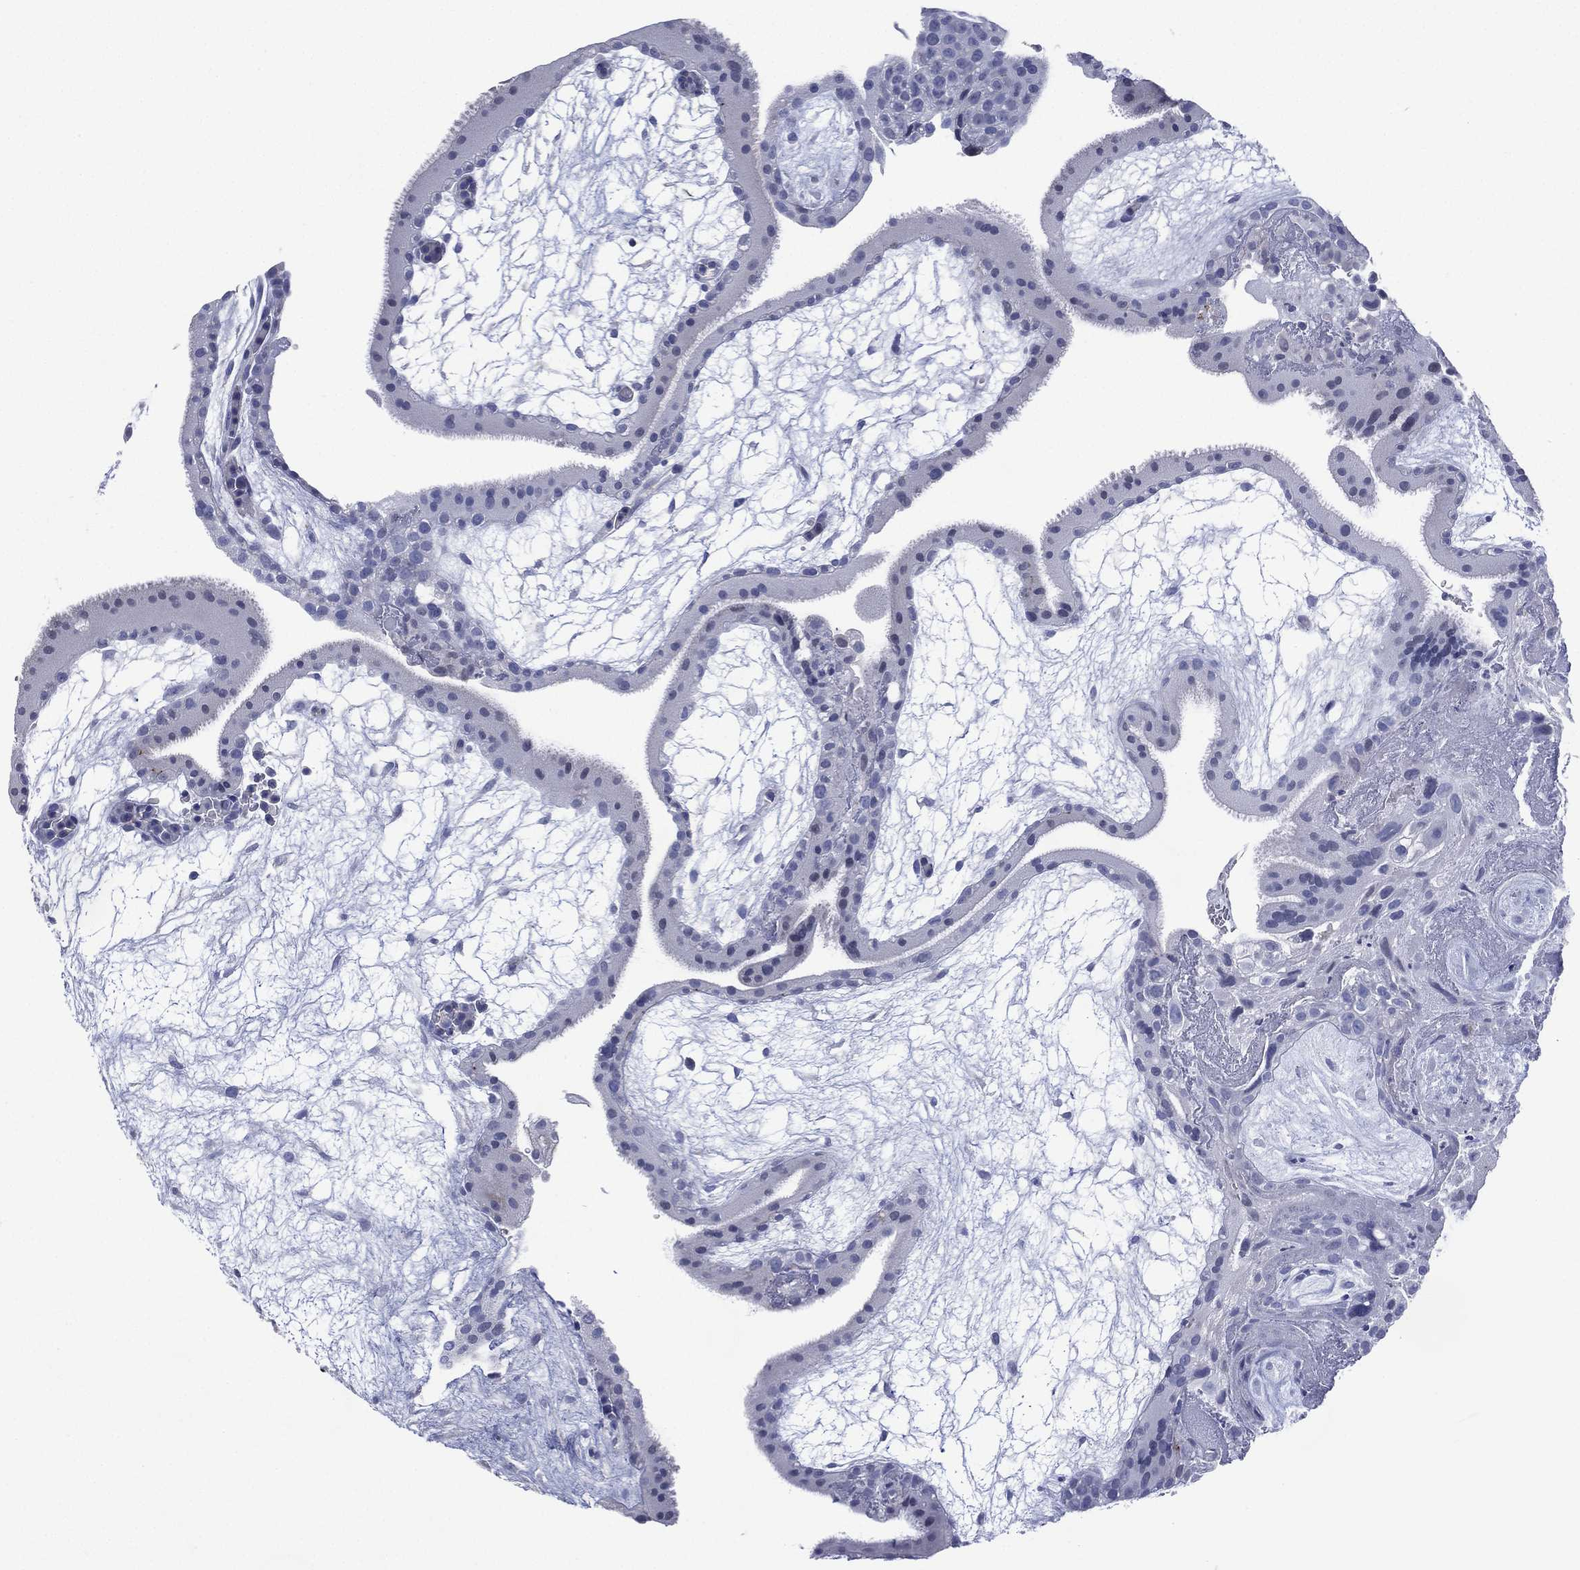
{"staining": {"intensity": "negative", "quantity": "none", "location": "none"}, "tissue": "placenta", "cell_type": "Decidual cells", "image_type": "normal", "snomed": [{"axis": "morphology", "description": "Normal tissue, NOS"}, {"axis": "topography", "description": "Placenta"}], "caption": "Decidual cells are negative for protein expression in benign human placenta. (Stains: DAB (3,3'-diaminobenzidine) immunohistochemistry (IHC) with hematoxylin counter stain, Microscopy: brightfield microscopy at high magnification).", "gene": "TMEM247", "patient": {"sex": "female", "age": 19}}